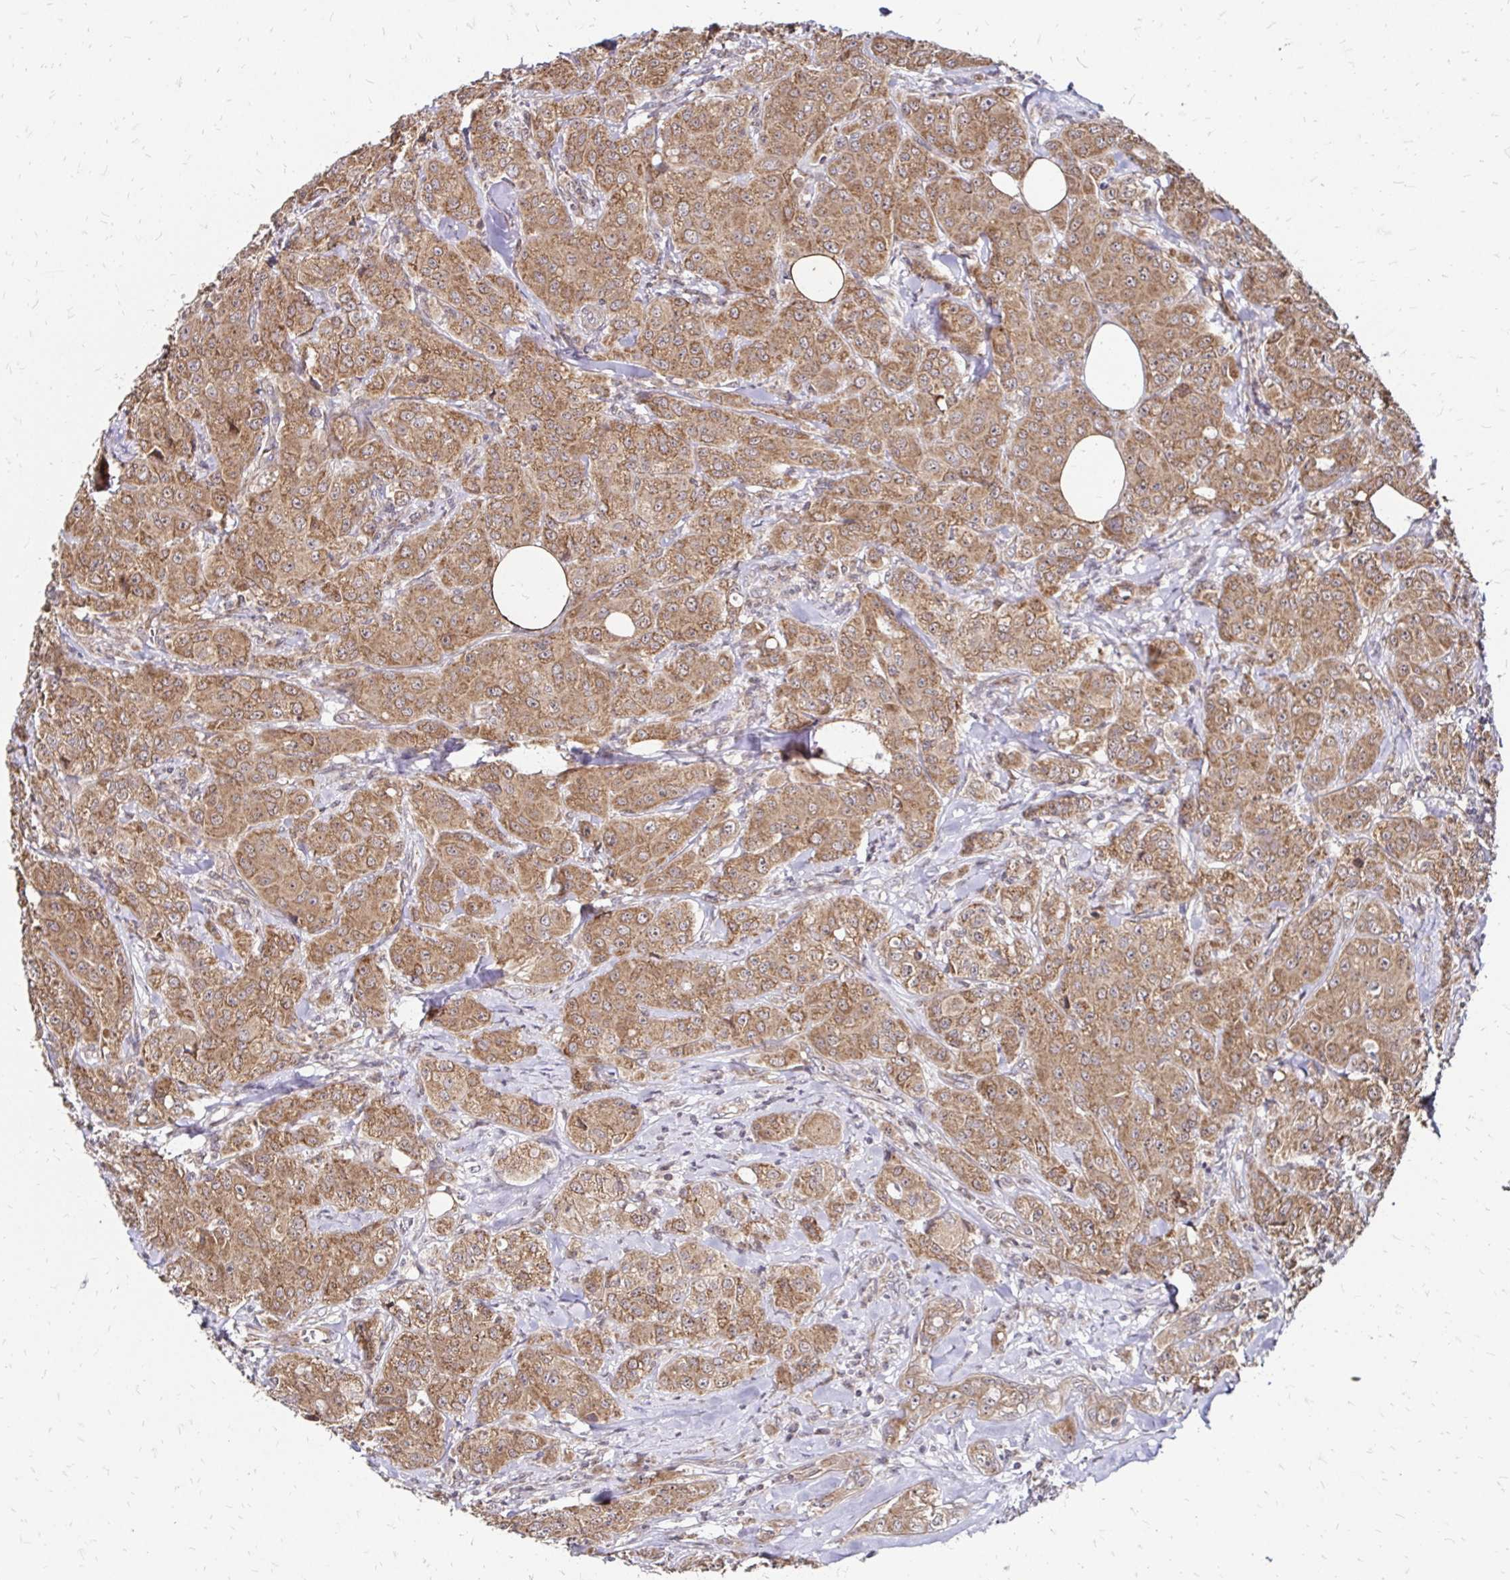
{"staining": {"intensity": "moderate", "quantity": ">75%", "location": "cytoplasmic/membranous"}, "tissue": "breast cancer", "cell_type": "Tumor cells", "image_type": "cancer", "snomed": [{"axis": "morphology", "description": "Normal tissue, NOS"}, {"axis": "morphology", "description": "Duct carcinoma"}, {"axis": "topography", "description": "Breast"}], "caption": "This is an image of immunohistochemistry (IHC) staining of infiltrating ductal carcinoma (breast), which shows moderate positivity in the cytoplasmic/membranous of tumor cells.", "gene": "ZW10", "patient": {"sex": "female", "age": 43}}